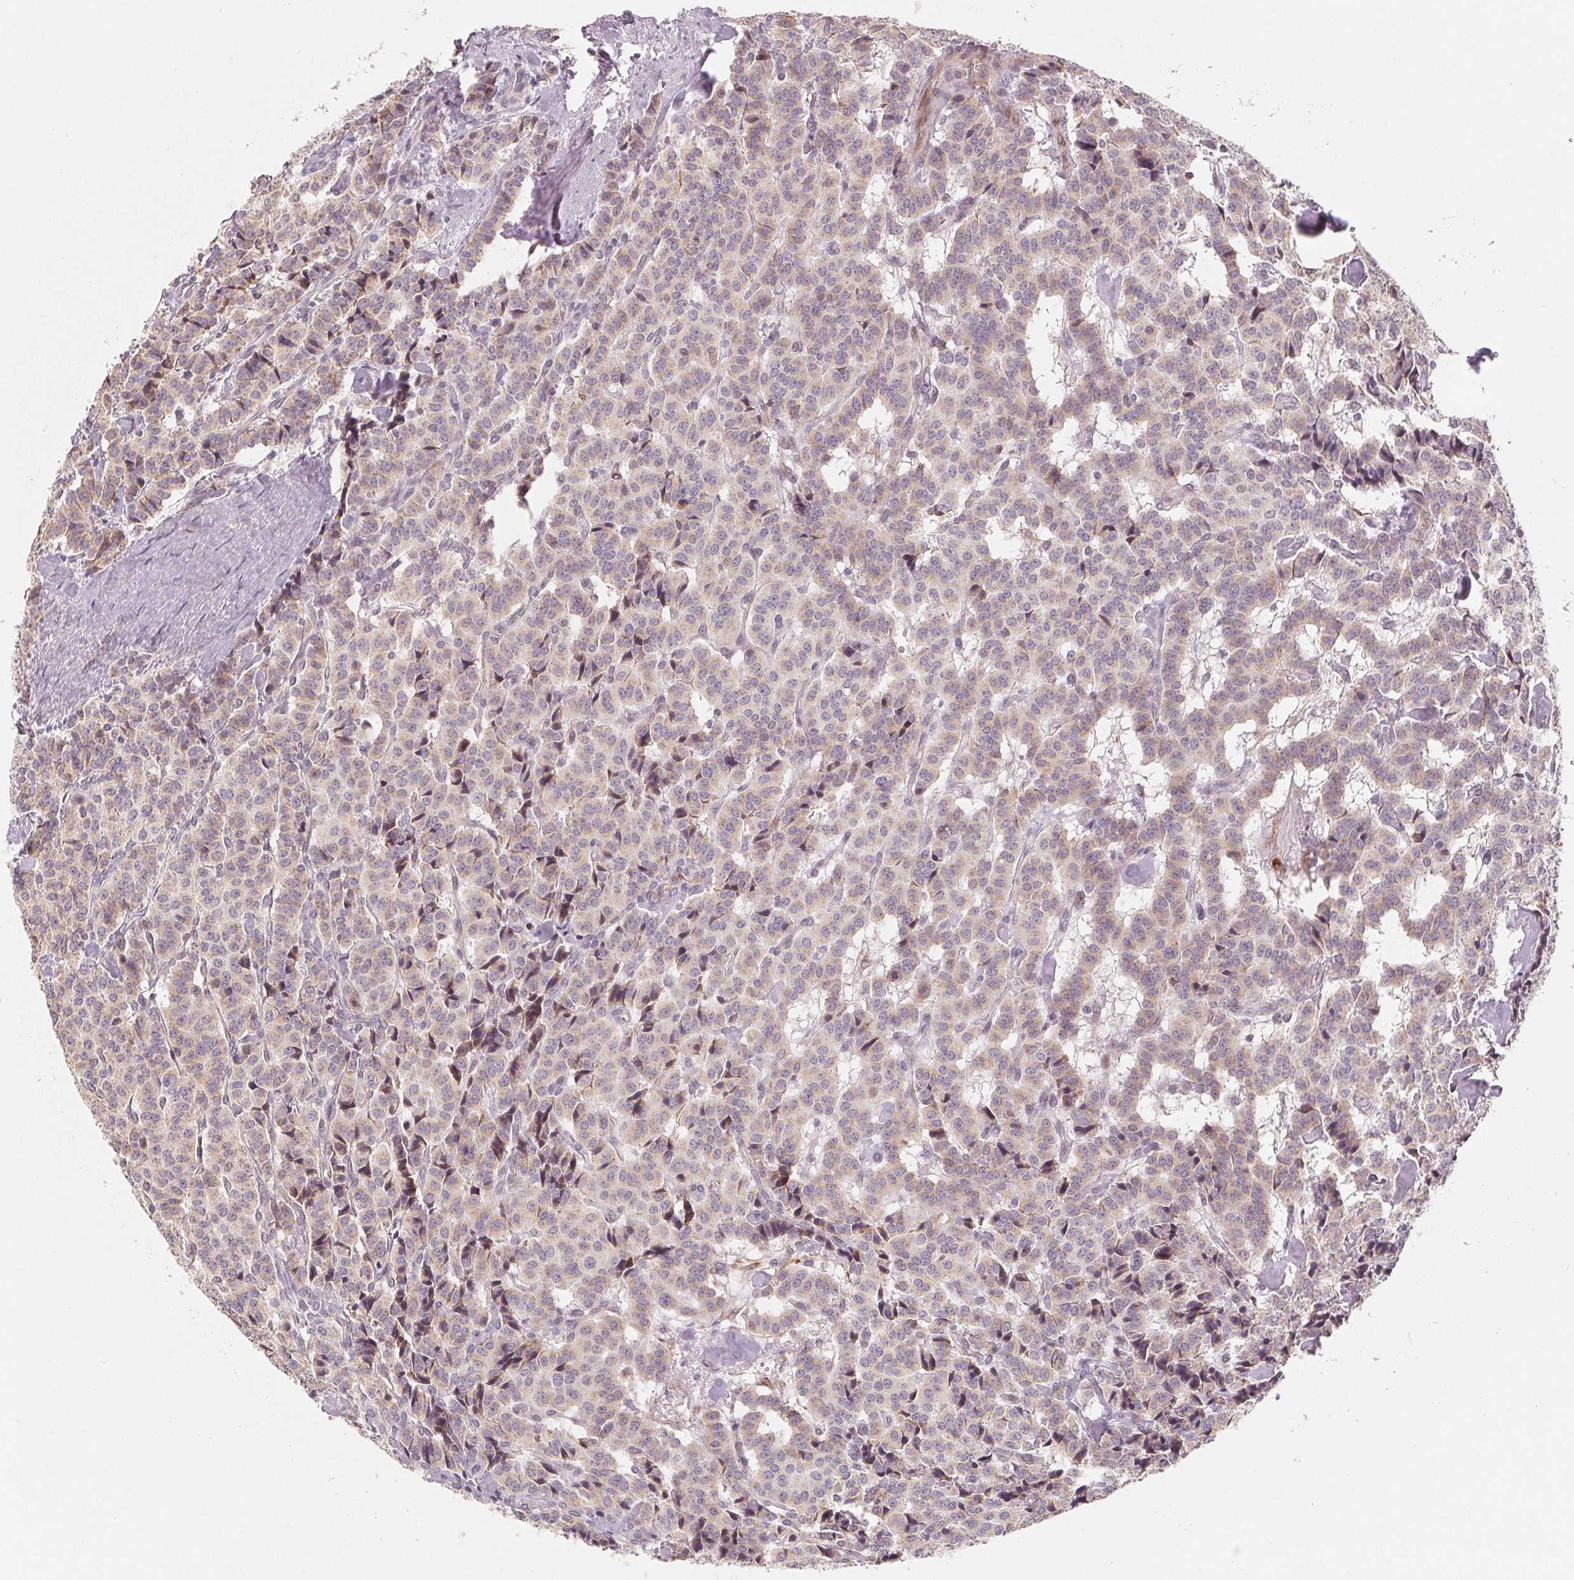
{"staining": {"intensity": "weak", "quantity": "25%-75%", "location": "cytoplasmic/membranous"}, "tissue": "carcinoid", "cell_type": "Tumor cells", "image_type": "cancer", "snomed": [{"axis": "morphology", "description": "Normal tissue, NOS"}, {"axis": "morphology", "description": "Carcinoid, malignant, NOS"}, {"axis": "topography", "description": "Lung"}], "caption": "An immunohistochemistry (IHC) histopathology image of tumor tissue is shown. Protein staining in brown highlights weak cytoplasmic/membranous positivity in carcinoid within tumor cells. The staining was performed using DAB (3,3'-diaminobenzidine), with brown indicating positive protein expression. Nuclei are stained blue with hematoxylin.", "gene": "TMSB15B", "patient": {"sex": "female", "age": 46}}